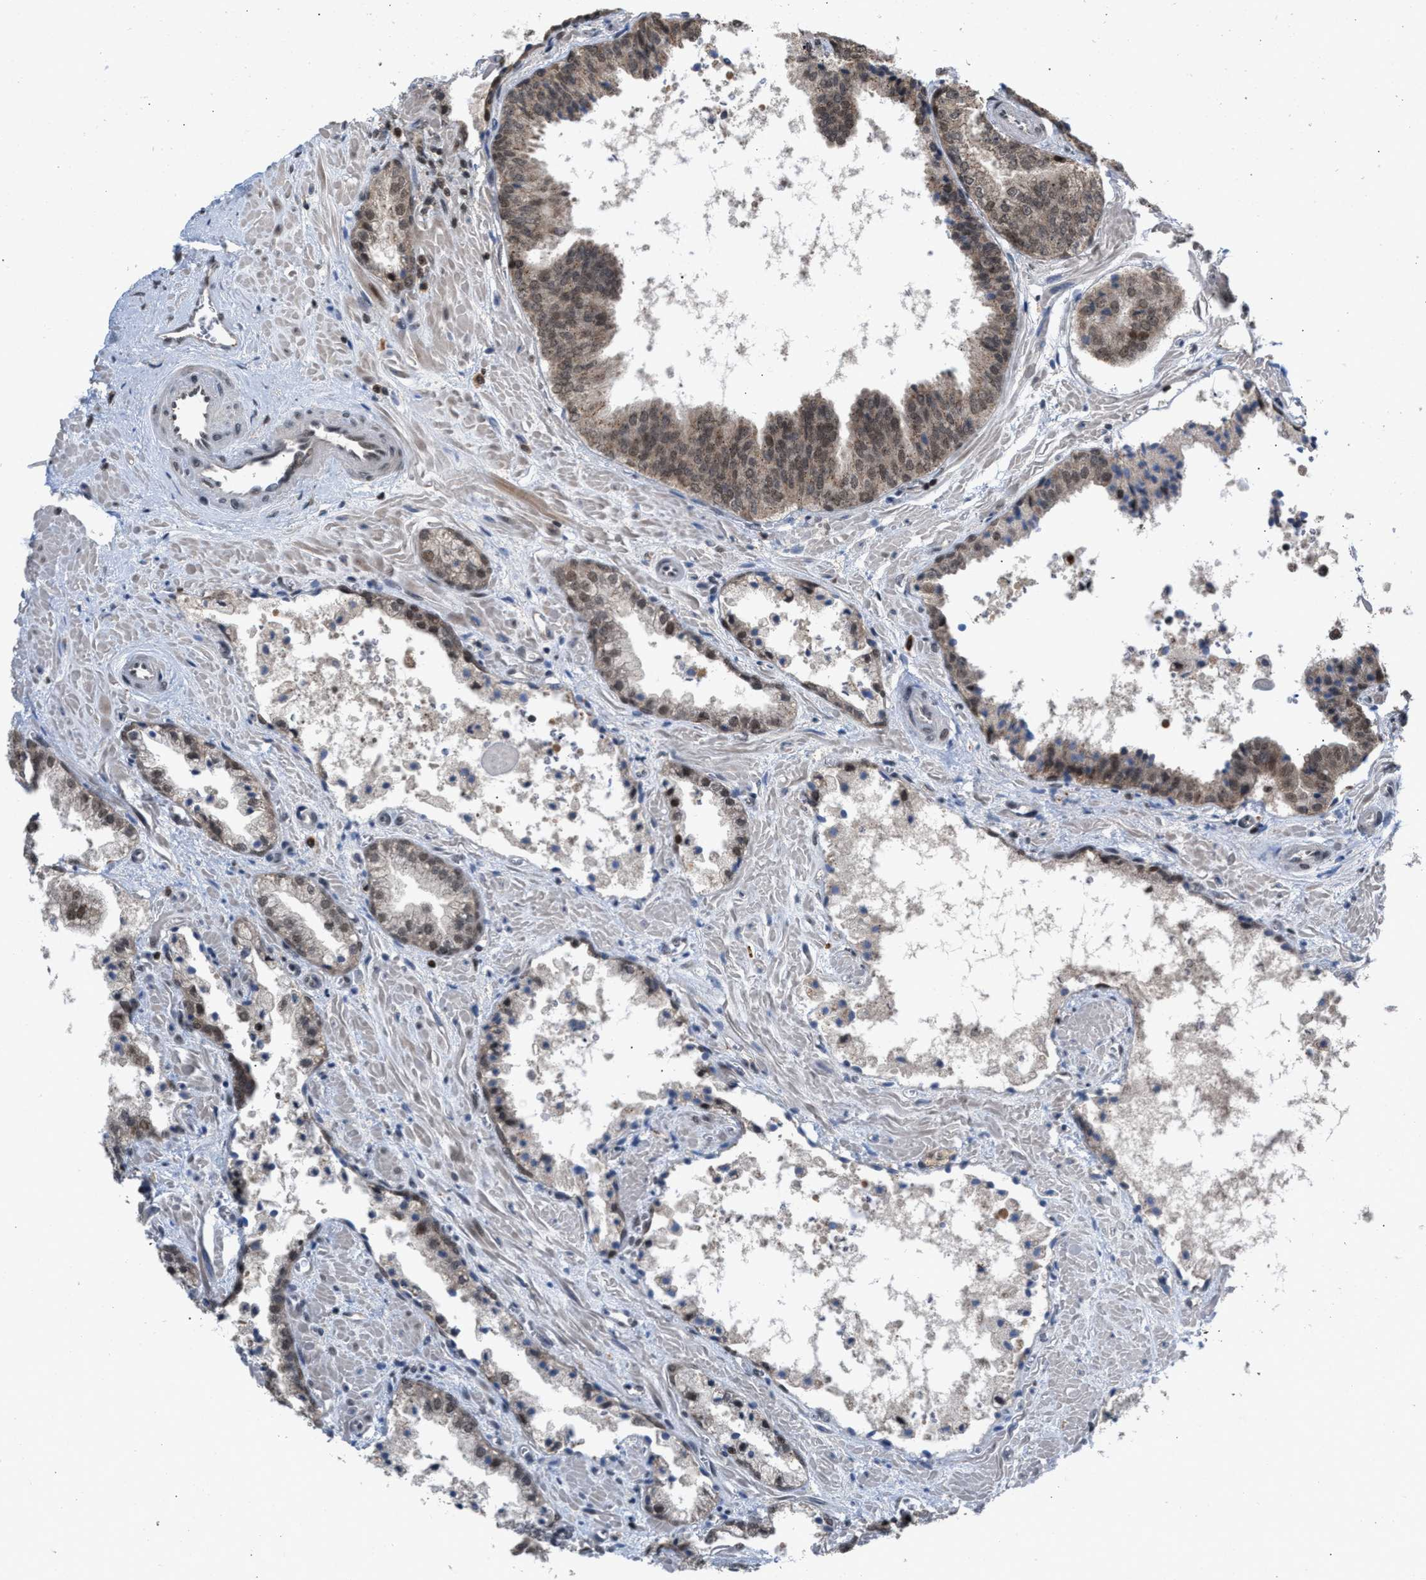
{"staining": {"intensity": "weak", "quantity": ">75%", "location": "cytoplasmic/membranous,nuclear"}, "tissue": "prostate cancer", "cell_type": "Tumor cells", "image_type": "cancer", "snomed": [{"axis": "morphology", "description": "Adenocarcinoma, Low grade"}, {"axis": "topography", "description": "Prostate"}], "caption": "Immunohistochemistry (IHC) photomicrograph of prostate cancer stained for a protein (brown), which exhibits low levels of weak cytoplasmic/membranous and nuclear staining in about >75% of tumor cells.", "gene": "C9orf78", "patient": {"sex": "male", "age": 71}}